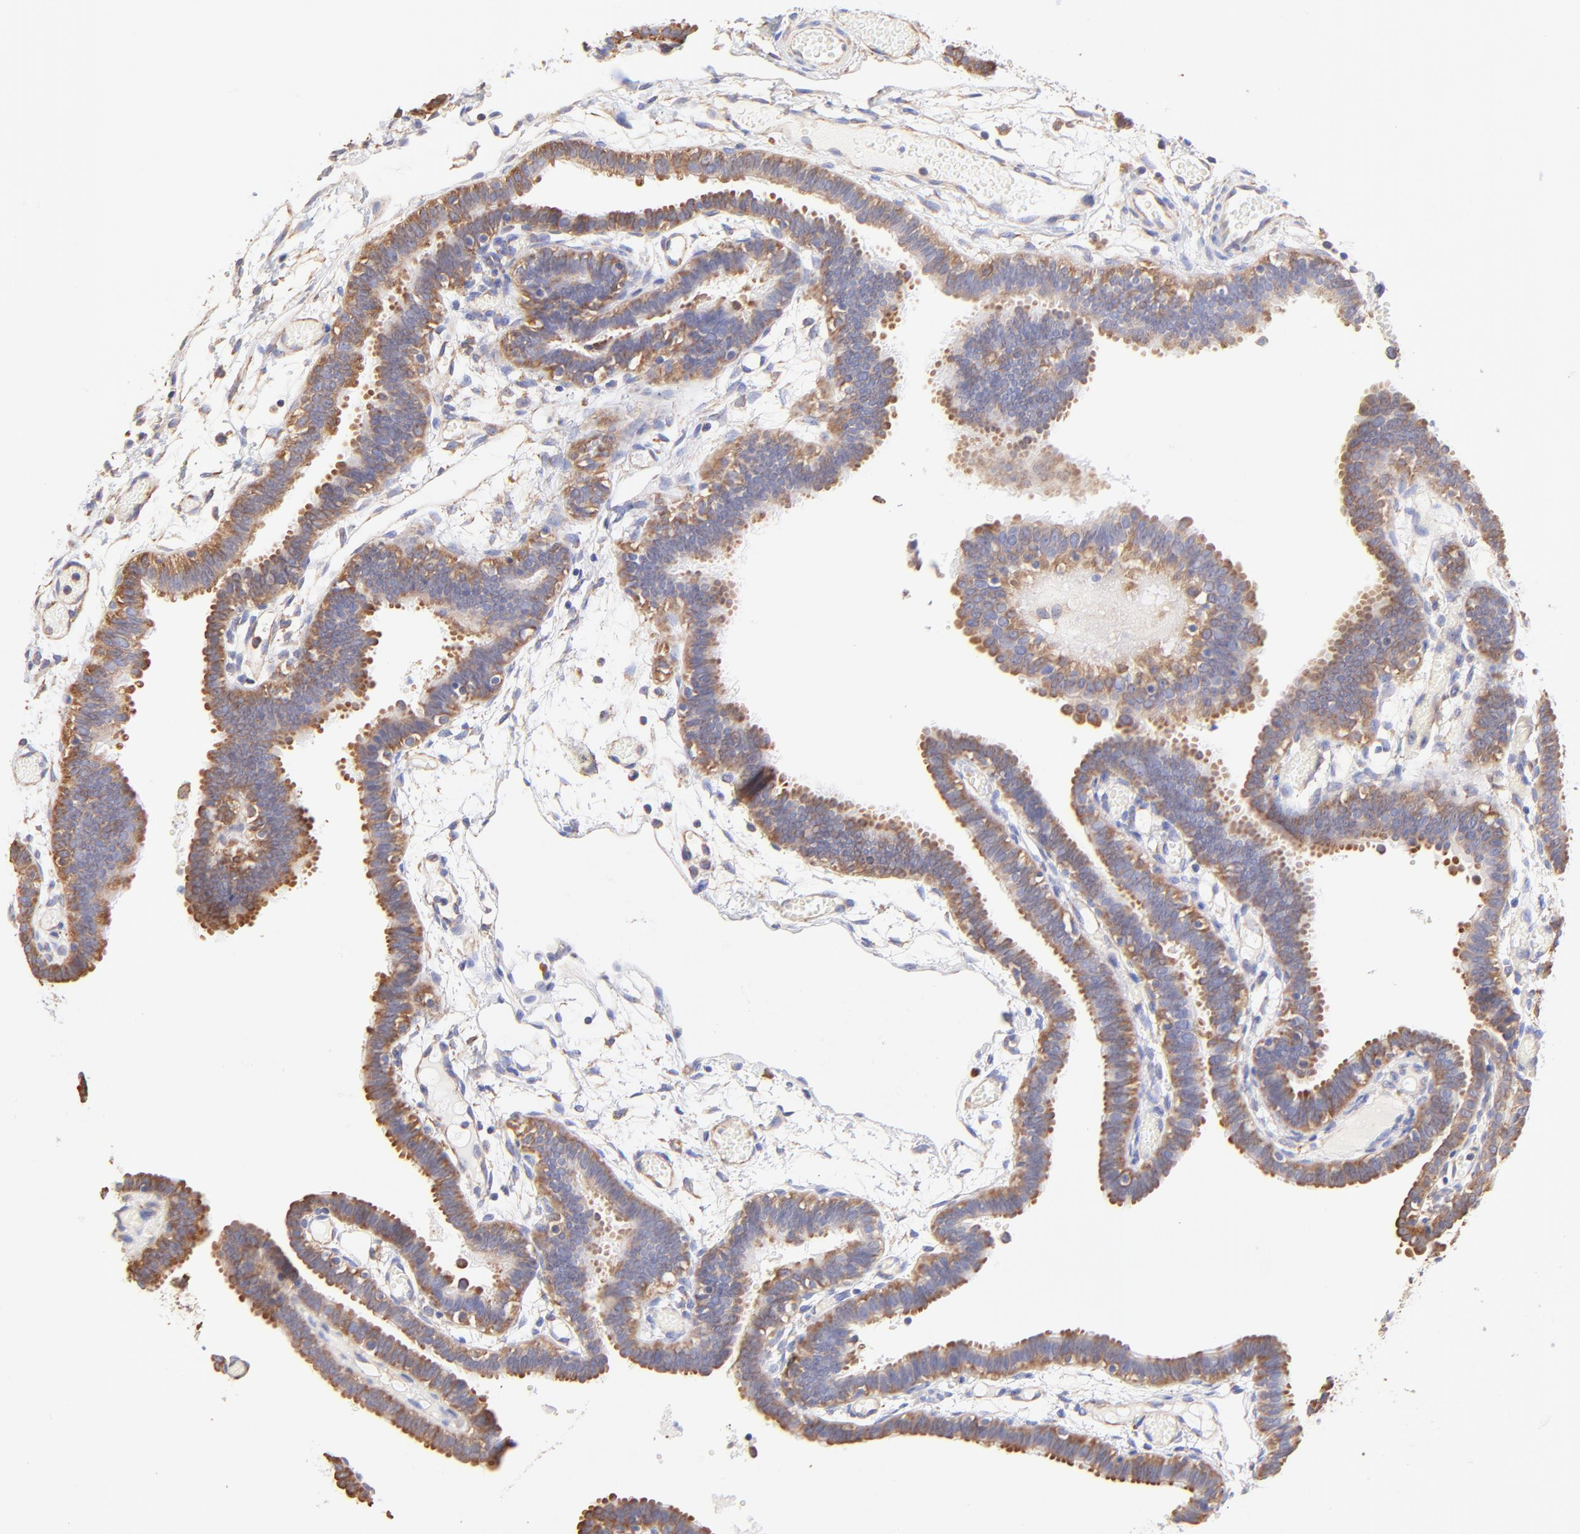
{"staining": {"intensity": "moderate", "quantity": "25%-75%", "location": "cytoplasmic/membranous"}, "tissue": "fallopian tube", "cell_type": "Glandular cells", "image_type": "normal", "snomed": [{"axis": "morphology", "description": "Normal tissue, NOS"}, {"axis": "topography", "description": "Fallopian tube"}], "caption": "Moderate cytoplasmic/membranous positivity for a protein is appreciated in approximately 25%-75% of glandular cells of unremarkable fallopian tube using IHC.", "gene": "RPL30", "patient": {"sex": "female", "age": 29}}